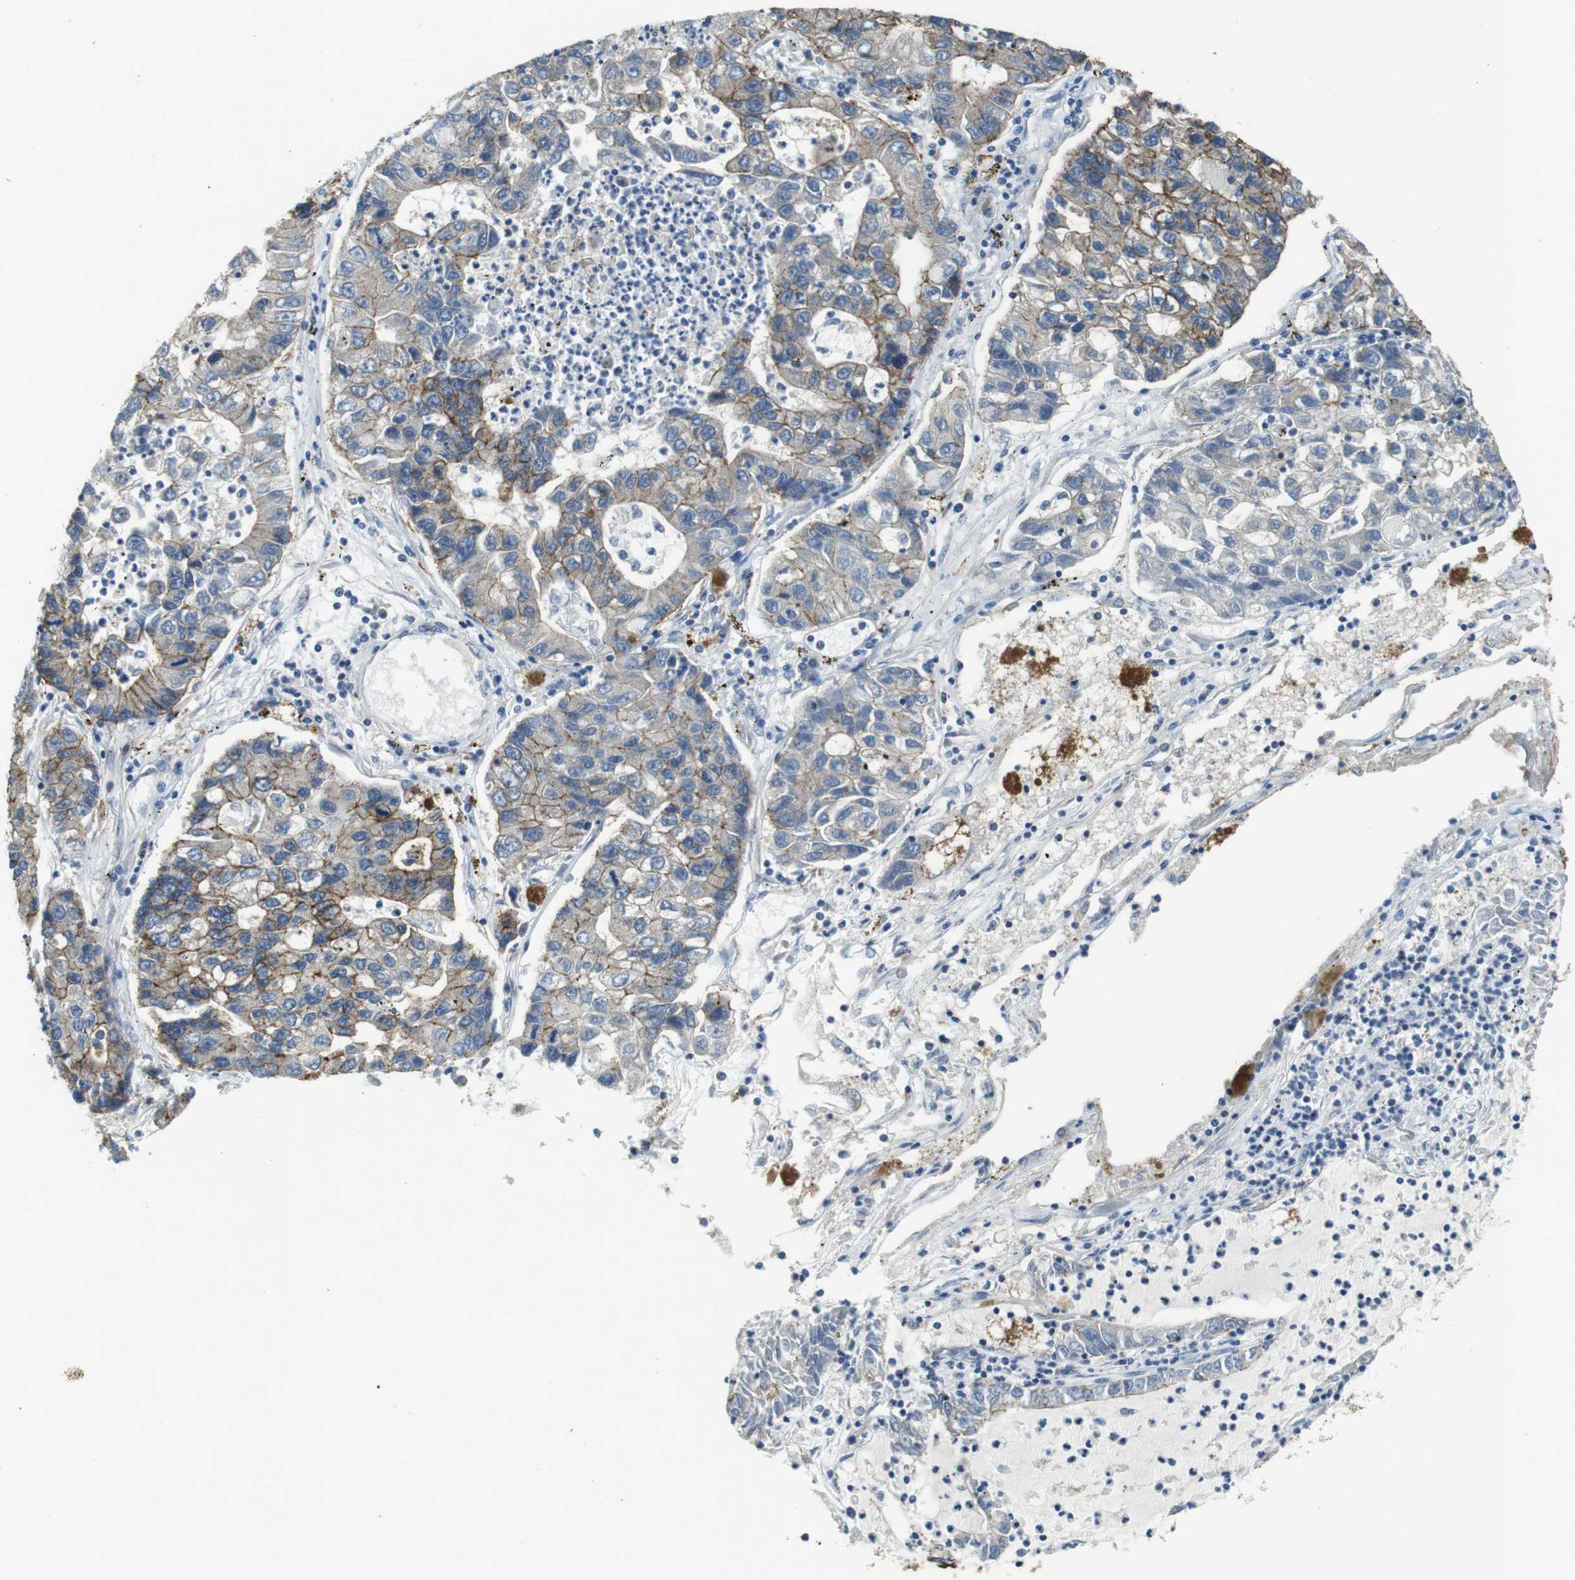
{"staining": {"intensity": "moderate", "quantity": "25%-75%", "location": "cytoplasmic/membranous"}, "tissue": "lung cancer", "cell_type": "Tumor cells", "image_type": "cancer", "snomed": [{"axis": "morphology", "description": "Adenocarcinoma, NOS"}, {"axis": "topography", "description": "Lung"}], "caption": "Human lung cancer stained with a brown dye reveals moderate cytoplasmic/membranous positive positivity in approximately 25%-75% of tumor cells.", "gene": "CLDN7", "patient": {"sex": "female", "age": 51}}